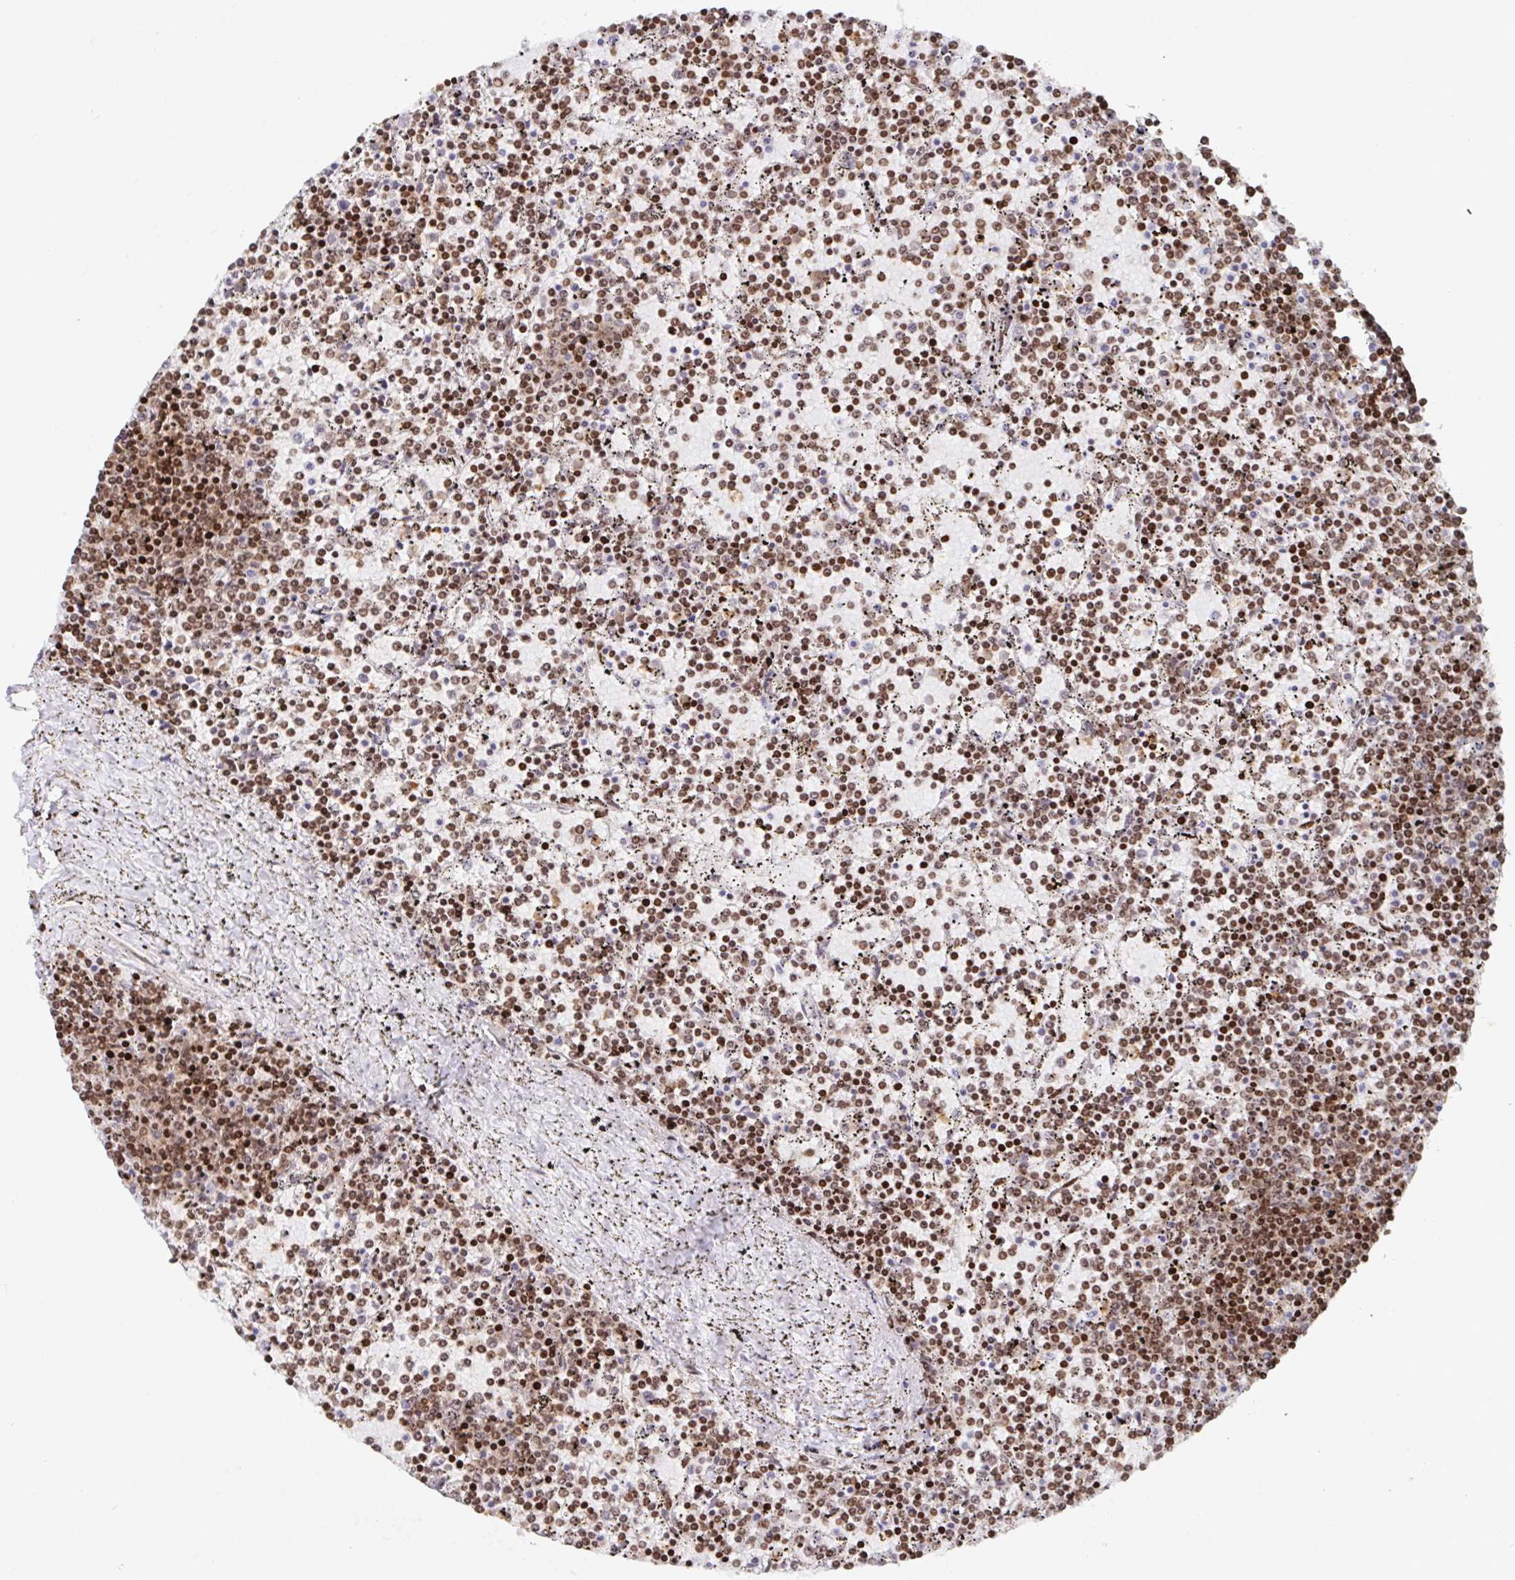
{"staining": {"intensity": "moderate", "quantity": ">75%", "location": "nuclear"}, "tissue": "lymphoma", "cell_type": "Tumor cells", "image_type": "cancer", "snomed": [{"axis": "morphology", "description": "Malignant lymphoma, non-Hodgkin's type, Low grade"}, {"axis": "topography", "description": "Spleen"}], "caption": "Immunohistochemical staining of lymphoma reveals medium levels of moderate nuclear staining in approximately >75% of tumor cells. Ihc stains the protein in brown and the nuclei are stained blue.", "gene": "C19orf53", "patient": {"sex": "female", "age": 77}}